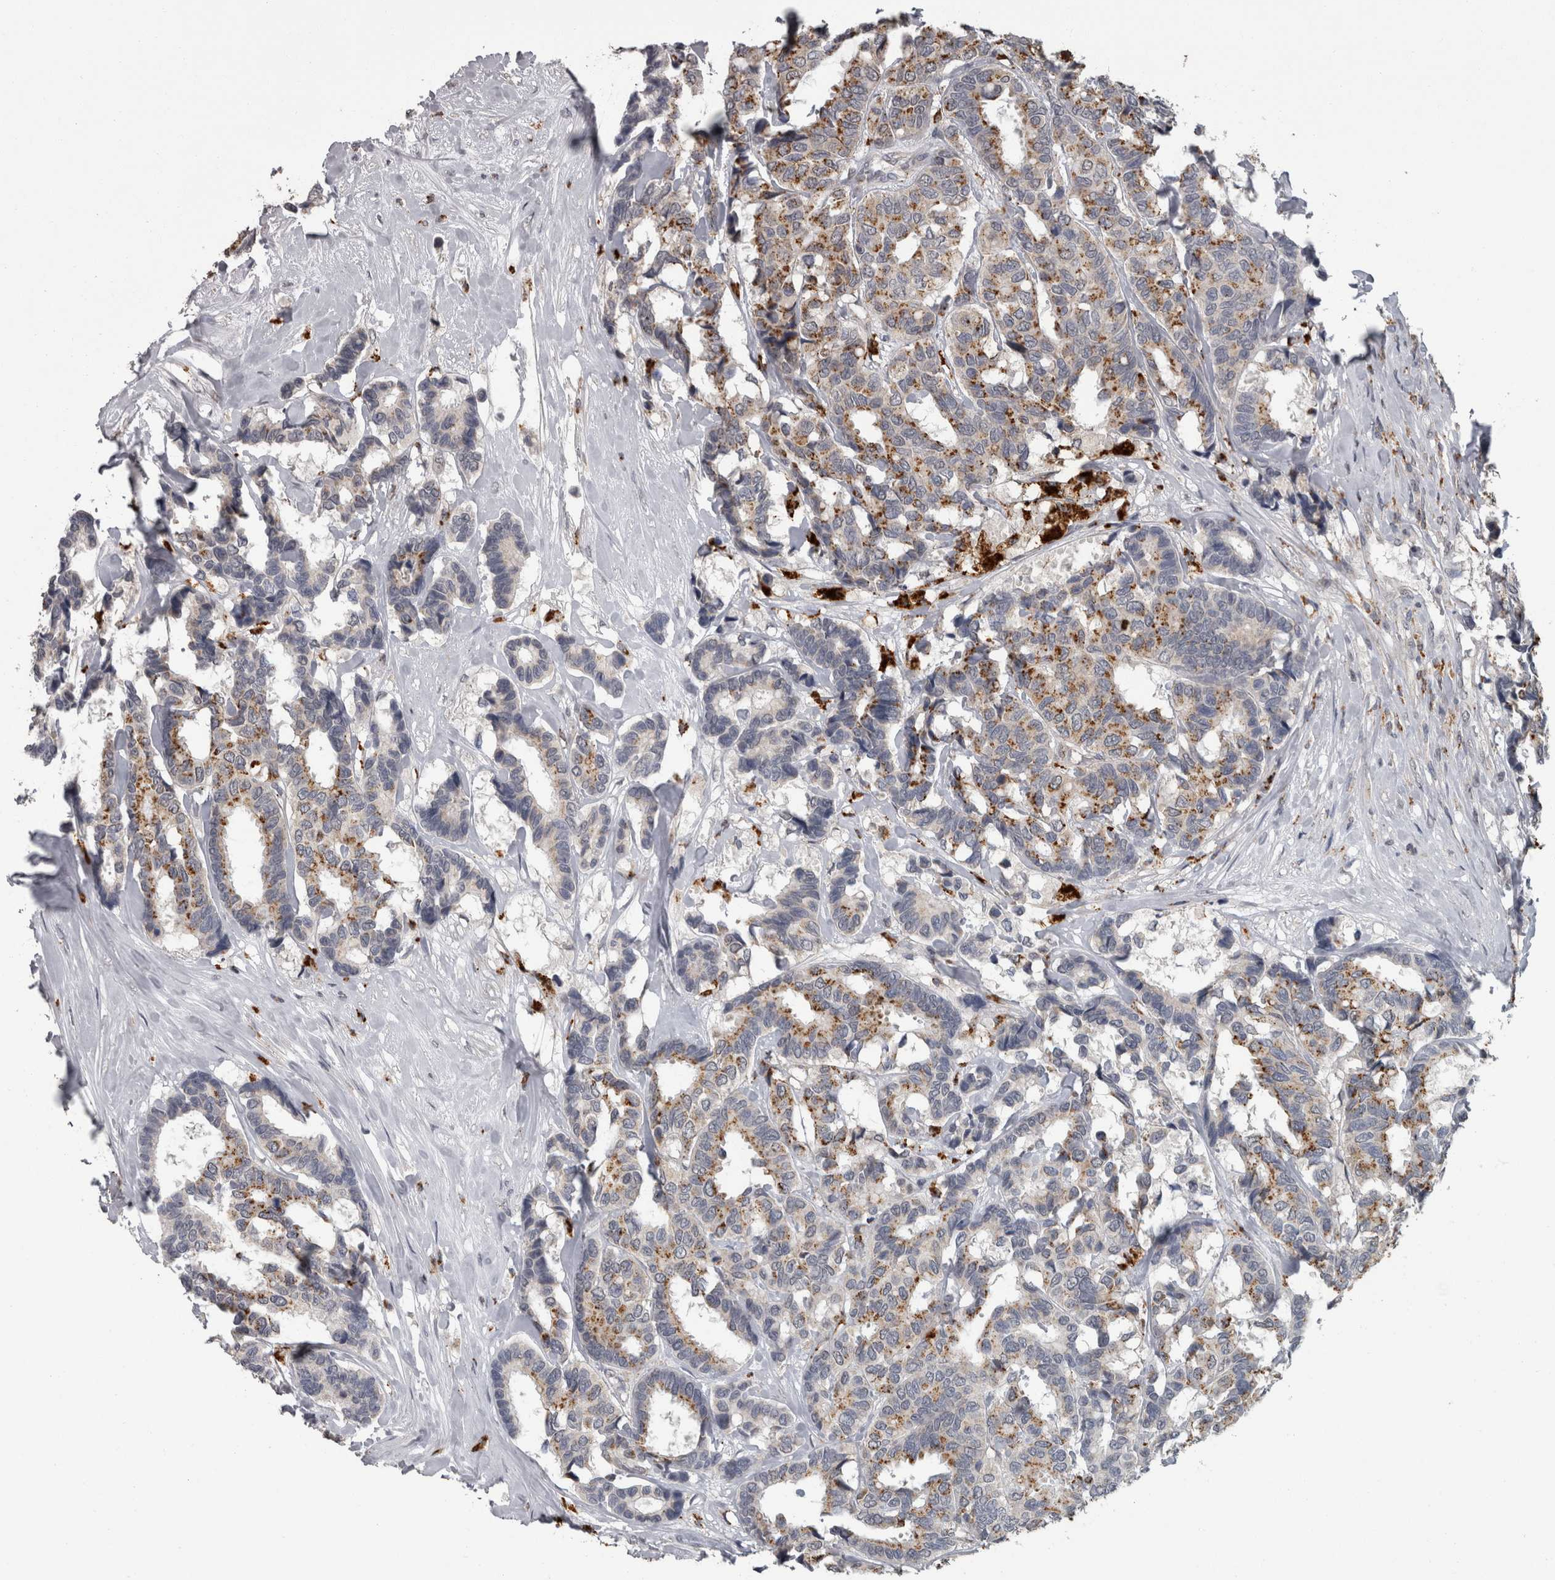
{"staining": {"intensity": "moderate", "quantity": "25%-75%", "location": "cytoplasmic/membranous"}, "tissue": "breast cancer", "cell_type": "Tumor cells", "image_type": "cancer", "snomed": [{"axis": "morphology", "description": "Duct carcinoma"}, {"axis": "topography", "description": "Breast"}], "caption": "Human breast intraductal carcinoma stained with a protein marker demonstrates moderate staining in tumor cells.", "gene": "NAAA", "patient": {"sex": "female", "age": 87}}